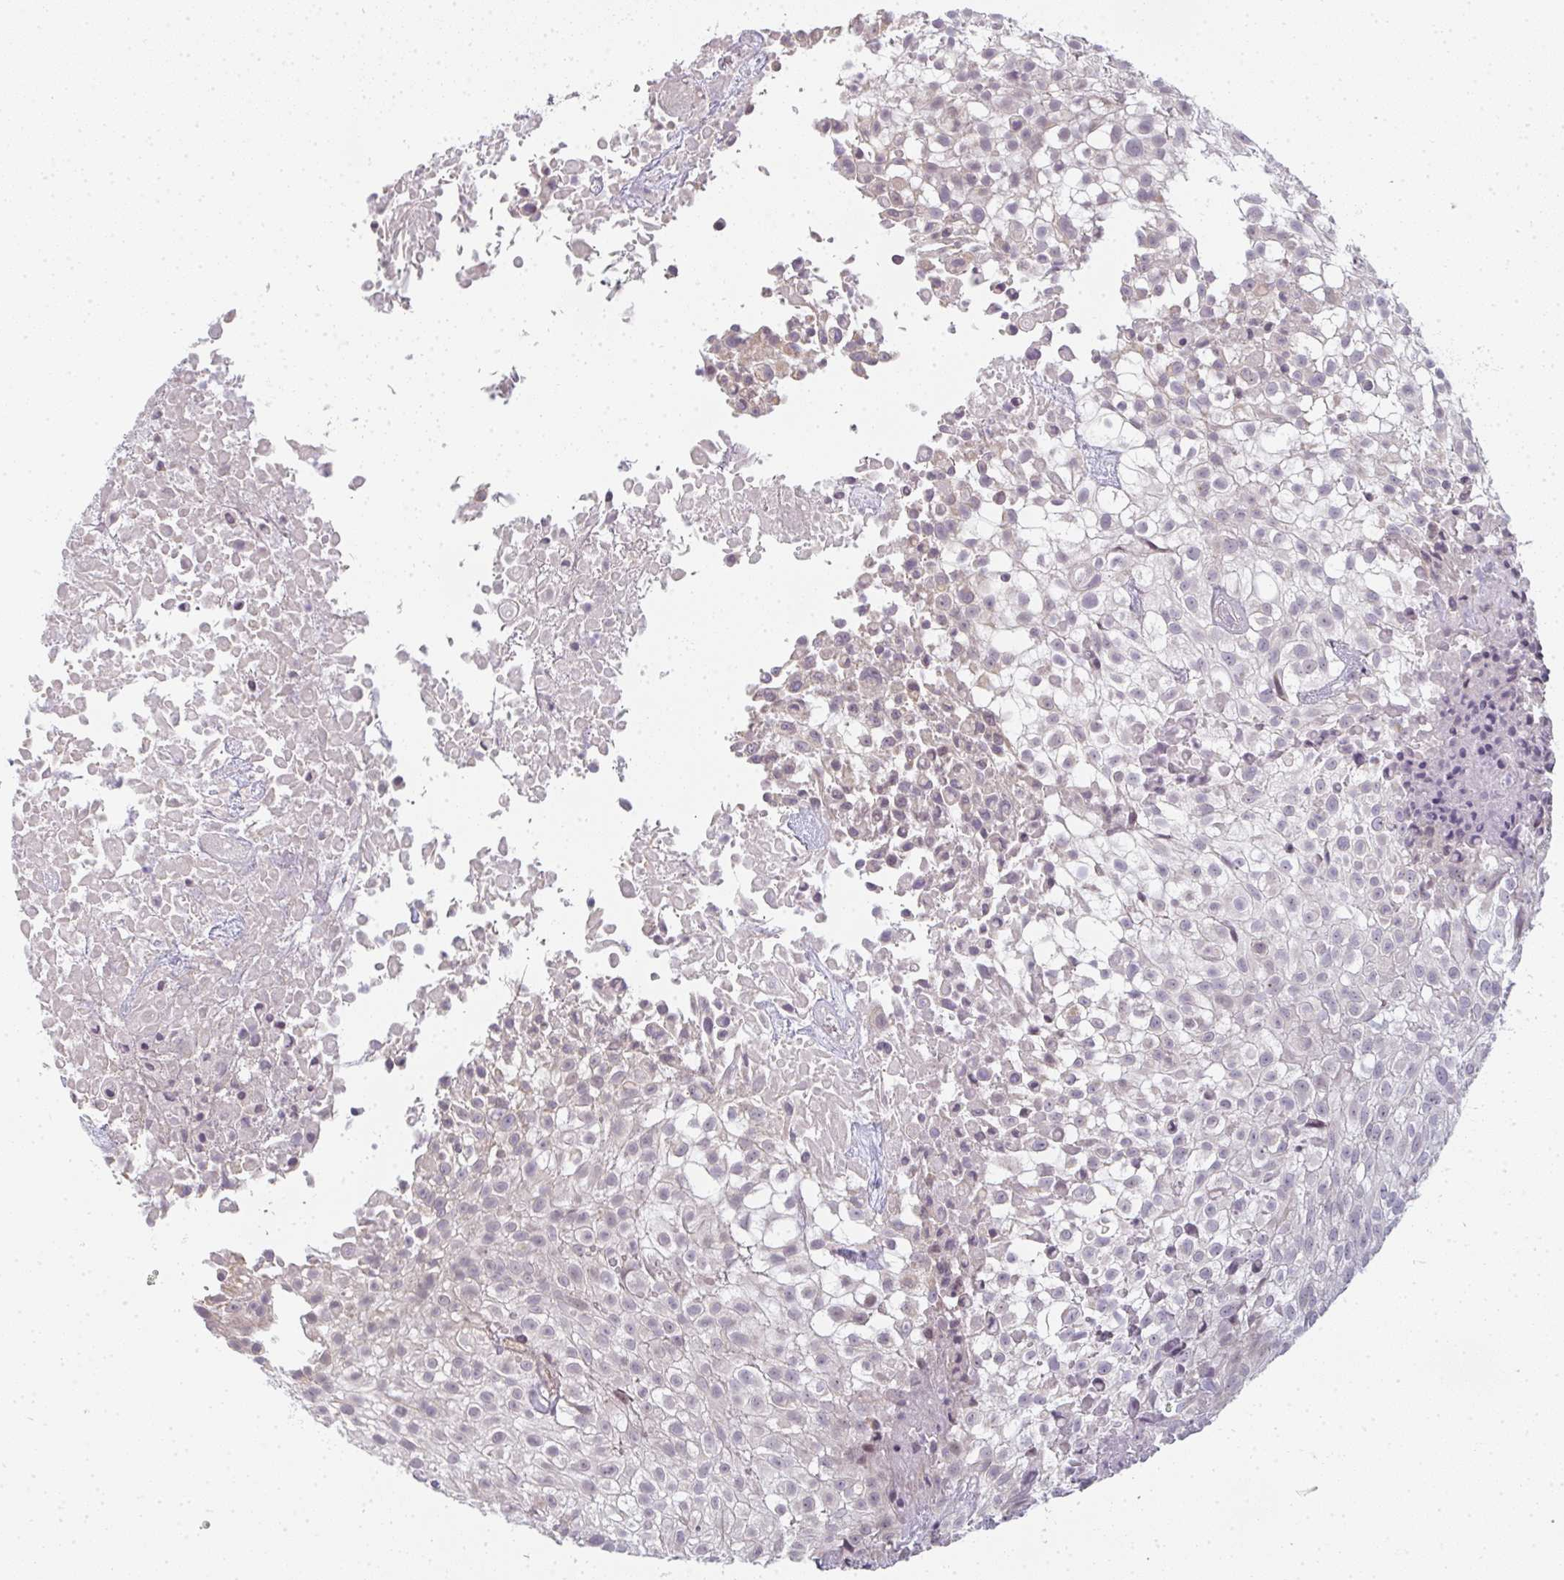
{"staining": {"intensity": "negative", "quantity": "none", "location": "none"}, "tissue": "urothelial cancer", "cell_type": "Tumor cells", "image_type": "cancer", "snomed": [{"axis": "morphology", "description": "Urothelial carcinoma, High grade"}, {"axis": "topography", "description": "Urinary bladder"}], "caption": "Urothelial cancer stained for a protein using immunohistochemistry exhibits no positivity tumor cells.", "gene": "RBBP6", "patient": {"sex": "male", "age": 56}}